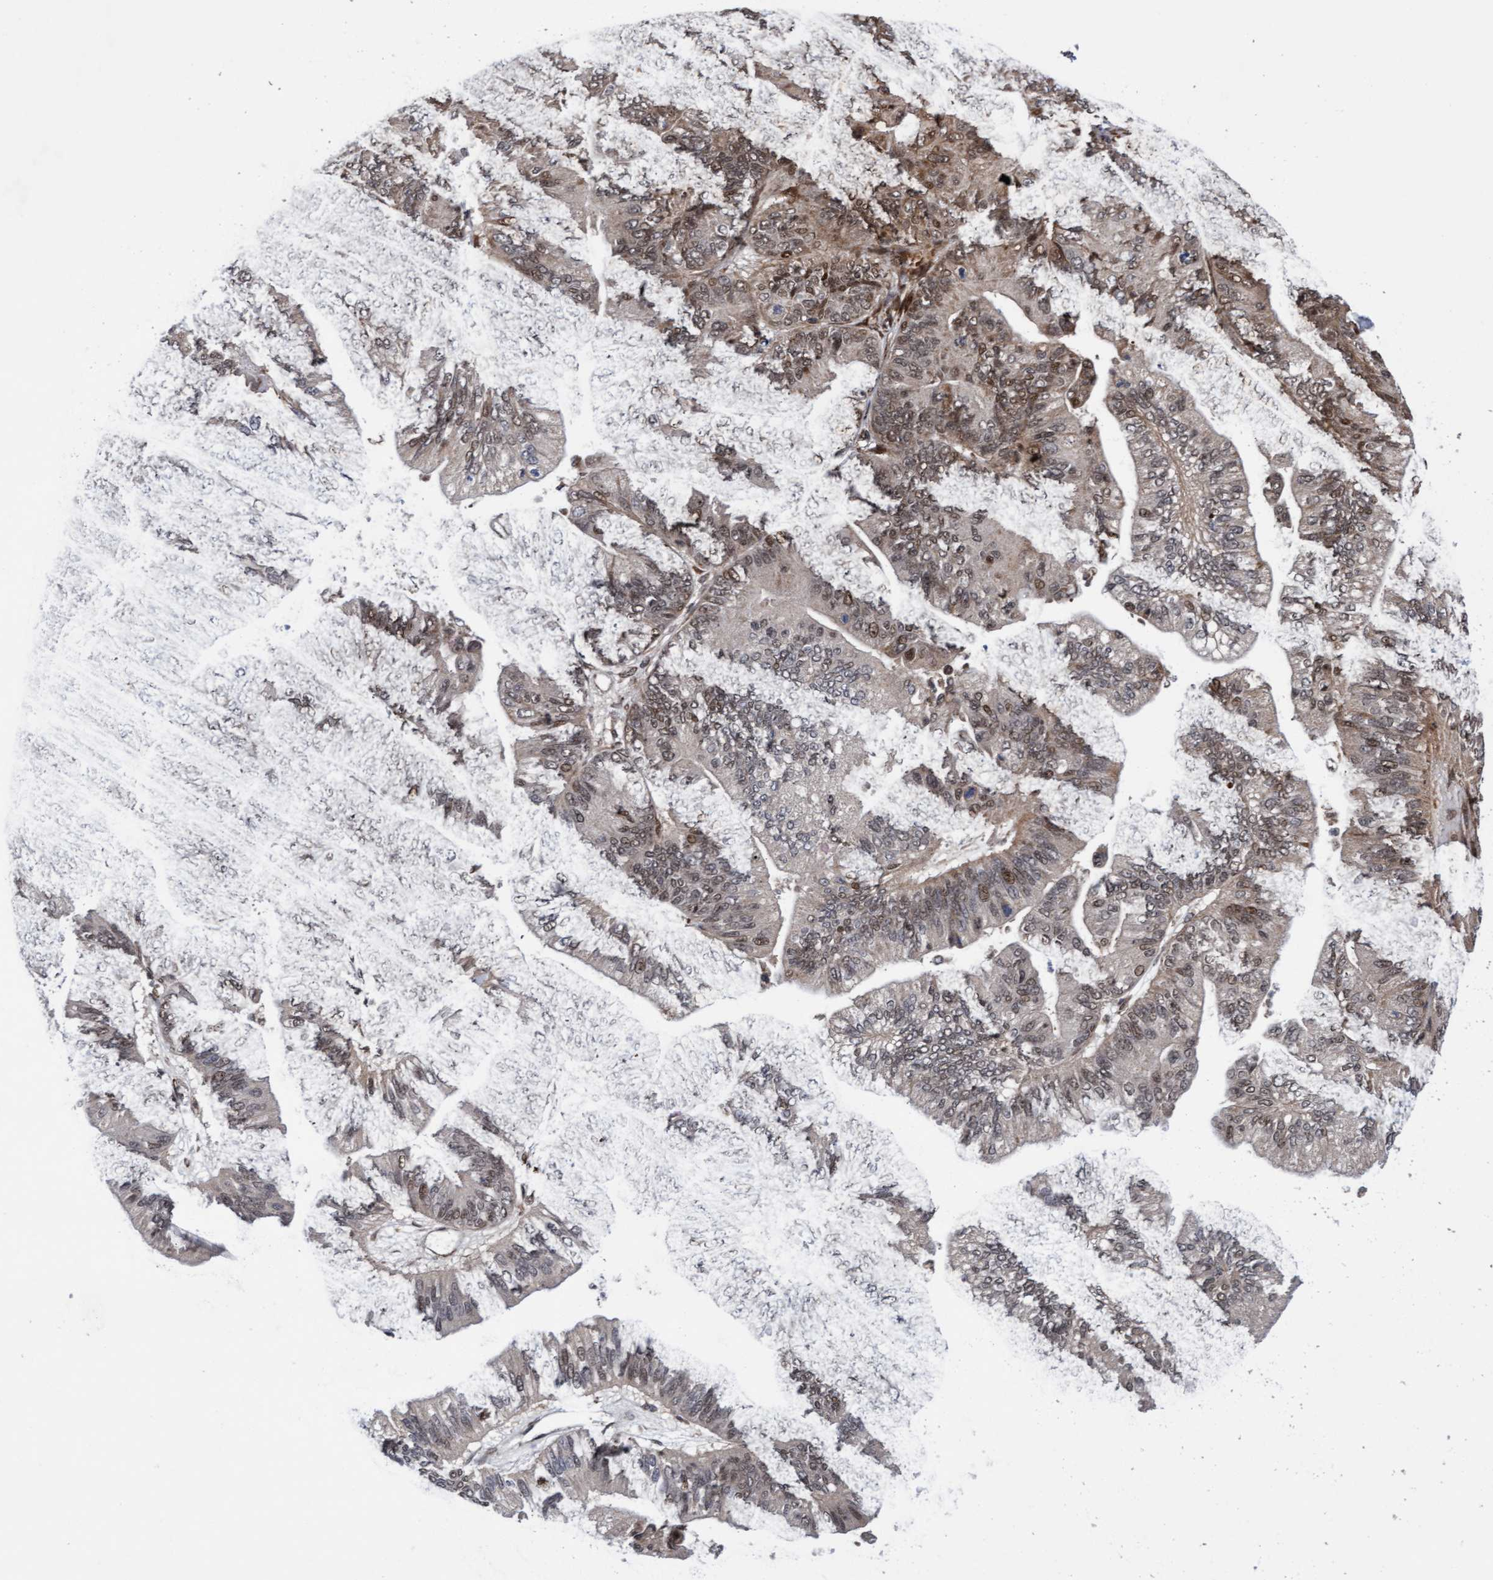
{"staining": {"intensity": "moderate", "quantity": "25%-75%", "location": "cytoplasmic/membranous,nuclear"}, "tissue": "ovarian cancer", "cell_type": "Tumor cells", "image_type": "cancer", "snomed": [{"axis": "morphology", "description": "Cystadenocarcinoma, mucinous, NOS"}, {"axis": "topography", "description": "Ovary"}], "caption": "DAB immunohistochemical staining of mucinous cystadenocarcinoma (ovarian) exhibits moderate cytoplasmic/membranous and nuclear protein staining in about 25%-75% of tumor cells.", "gene": "TANC2", "patient": {"sex": "female", "age": 61}}